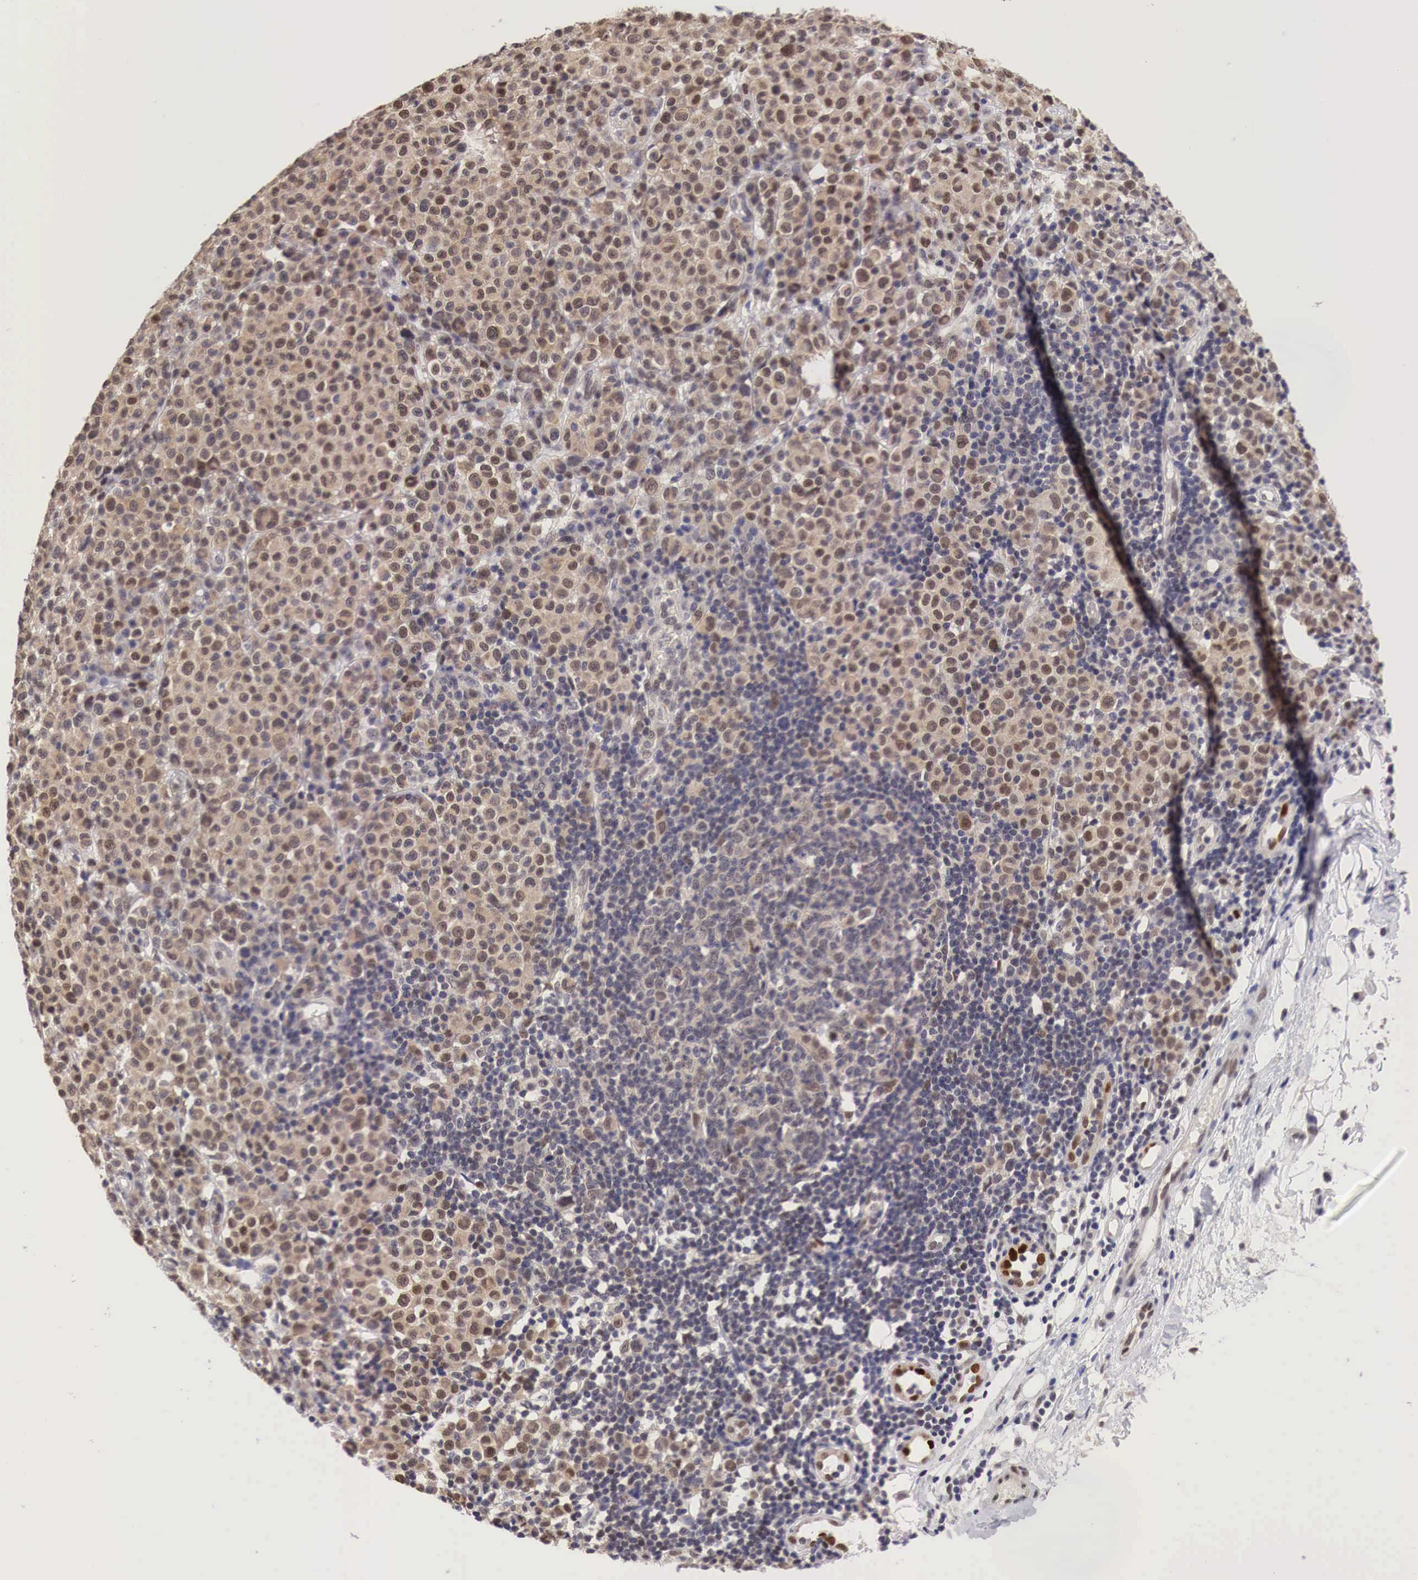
{"staining": {"intensity": "moderate", "quantity": ">75%", "location": "cytoplasmic/membranous,nuclear"}, "tissue": "melanoma", "cell_type": "Tumor cells", "image_type": "cancer", "snomed": [{"axis": "morphology", "description": "Malignant melanoma, Metastatic site"}, {"axis": "topography", "description": "Skin"}], "caption": "Immunohistochemistry (IHC) of human melanoma shows medium levels of moderate cytoplasmic/membranous and nuclear staining in about >75% of tumor cells.", "gene": "PABIR2", "patient": {"sex": "male", "age": 32}}